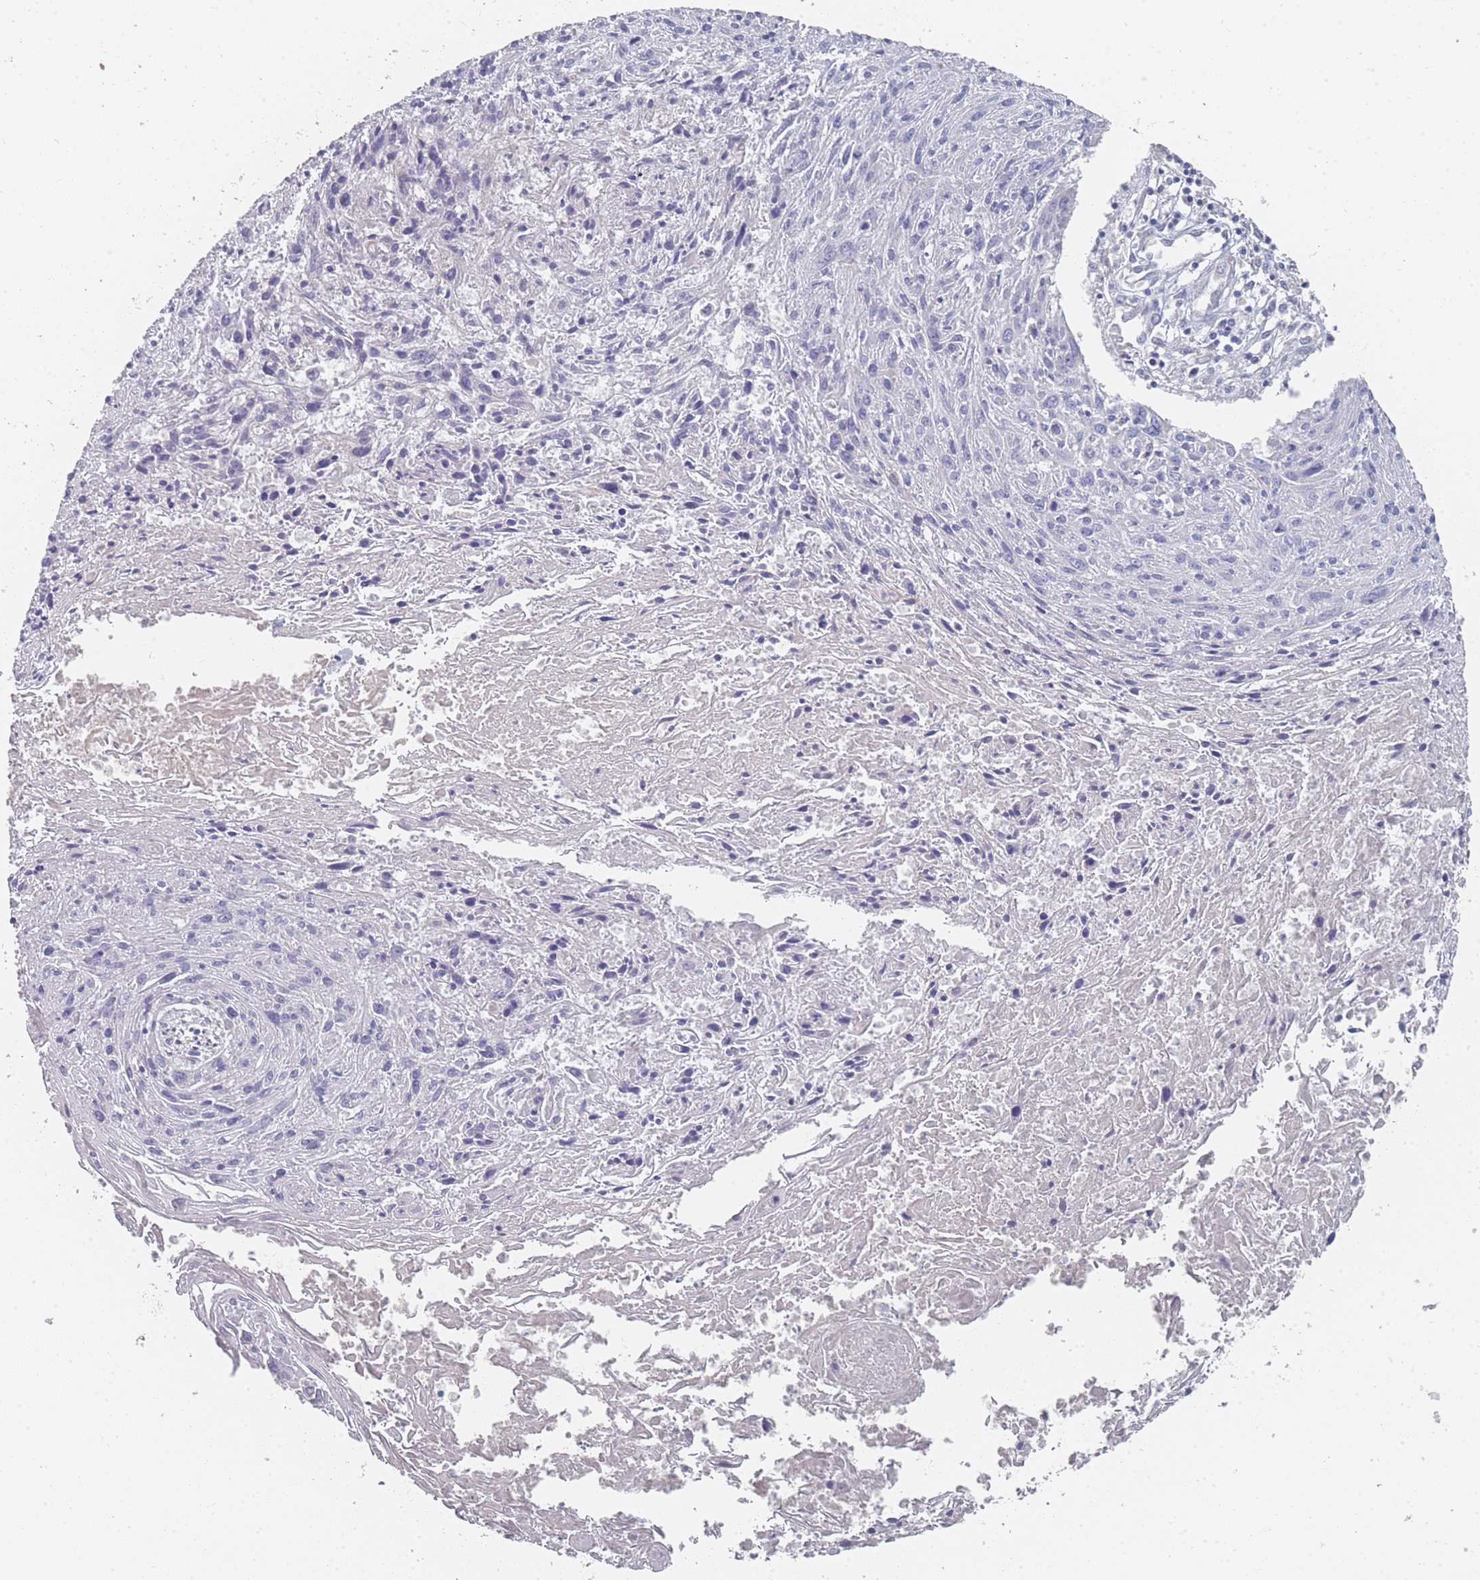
{"staining": {"intensity": "negative", "quantity": "none", "location": "none"}, "tissue": "cervical cancer", "cell_type": "Tumor cells", "image_type": "cancer", "snomed": [{"axis": "morphology", "description": "Squamous cell carcinoma, NOS"}, {"axis": "topography", "description": "Cervix"}], "caption": "Tumor cells are negative for protein expression in human cervical squamous cell carcinoma.", "gene": "SLC35E4", "patient": {"sex": "female", "age": 51}}